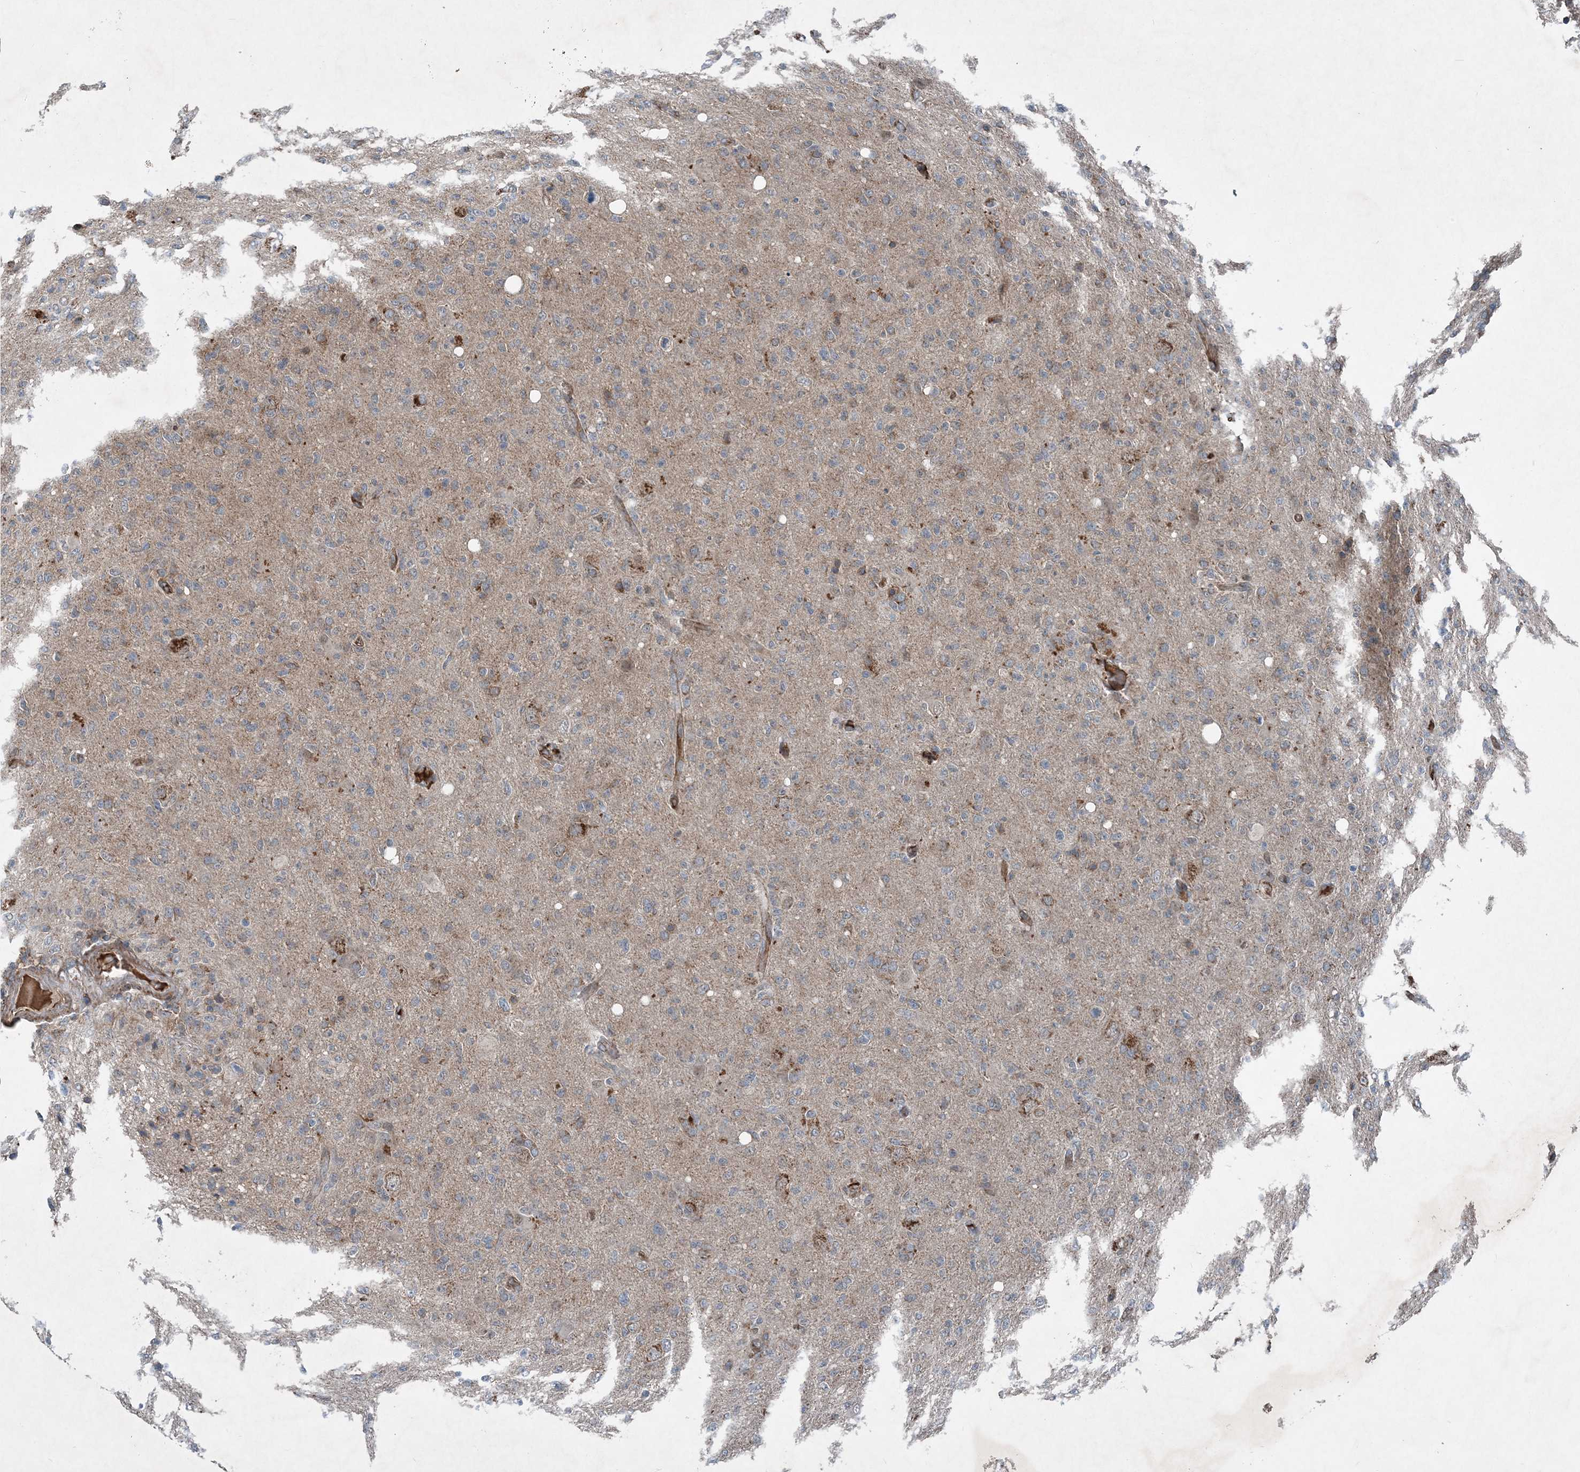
{"staining": {"intensity": "negative", "quantity": "none", "location": "none"}, "tissue": "glioma", "cell_type": "Tumor cells", "image_type": "cancer", "snomed": [{"axis": "morphology", "description": "Glioma, malignant, High grade"}, {"axis": "topography", "description": "Brain"}], "caption": "An IHC photomicrograph of malignant high-grade glioma is shown. There is no staining in tumor cells of malignant high-grade glioma. (Brightfield microscopy of DAB (3,3'-diaminobenzidine) immunohistochemistry (IHC) at high magnification).", "gene": "NDUFA2", "patient": {"sex": "female", "age": 57}}